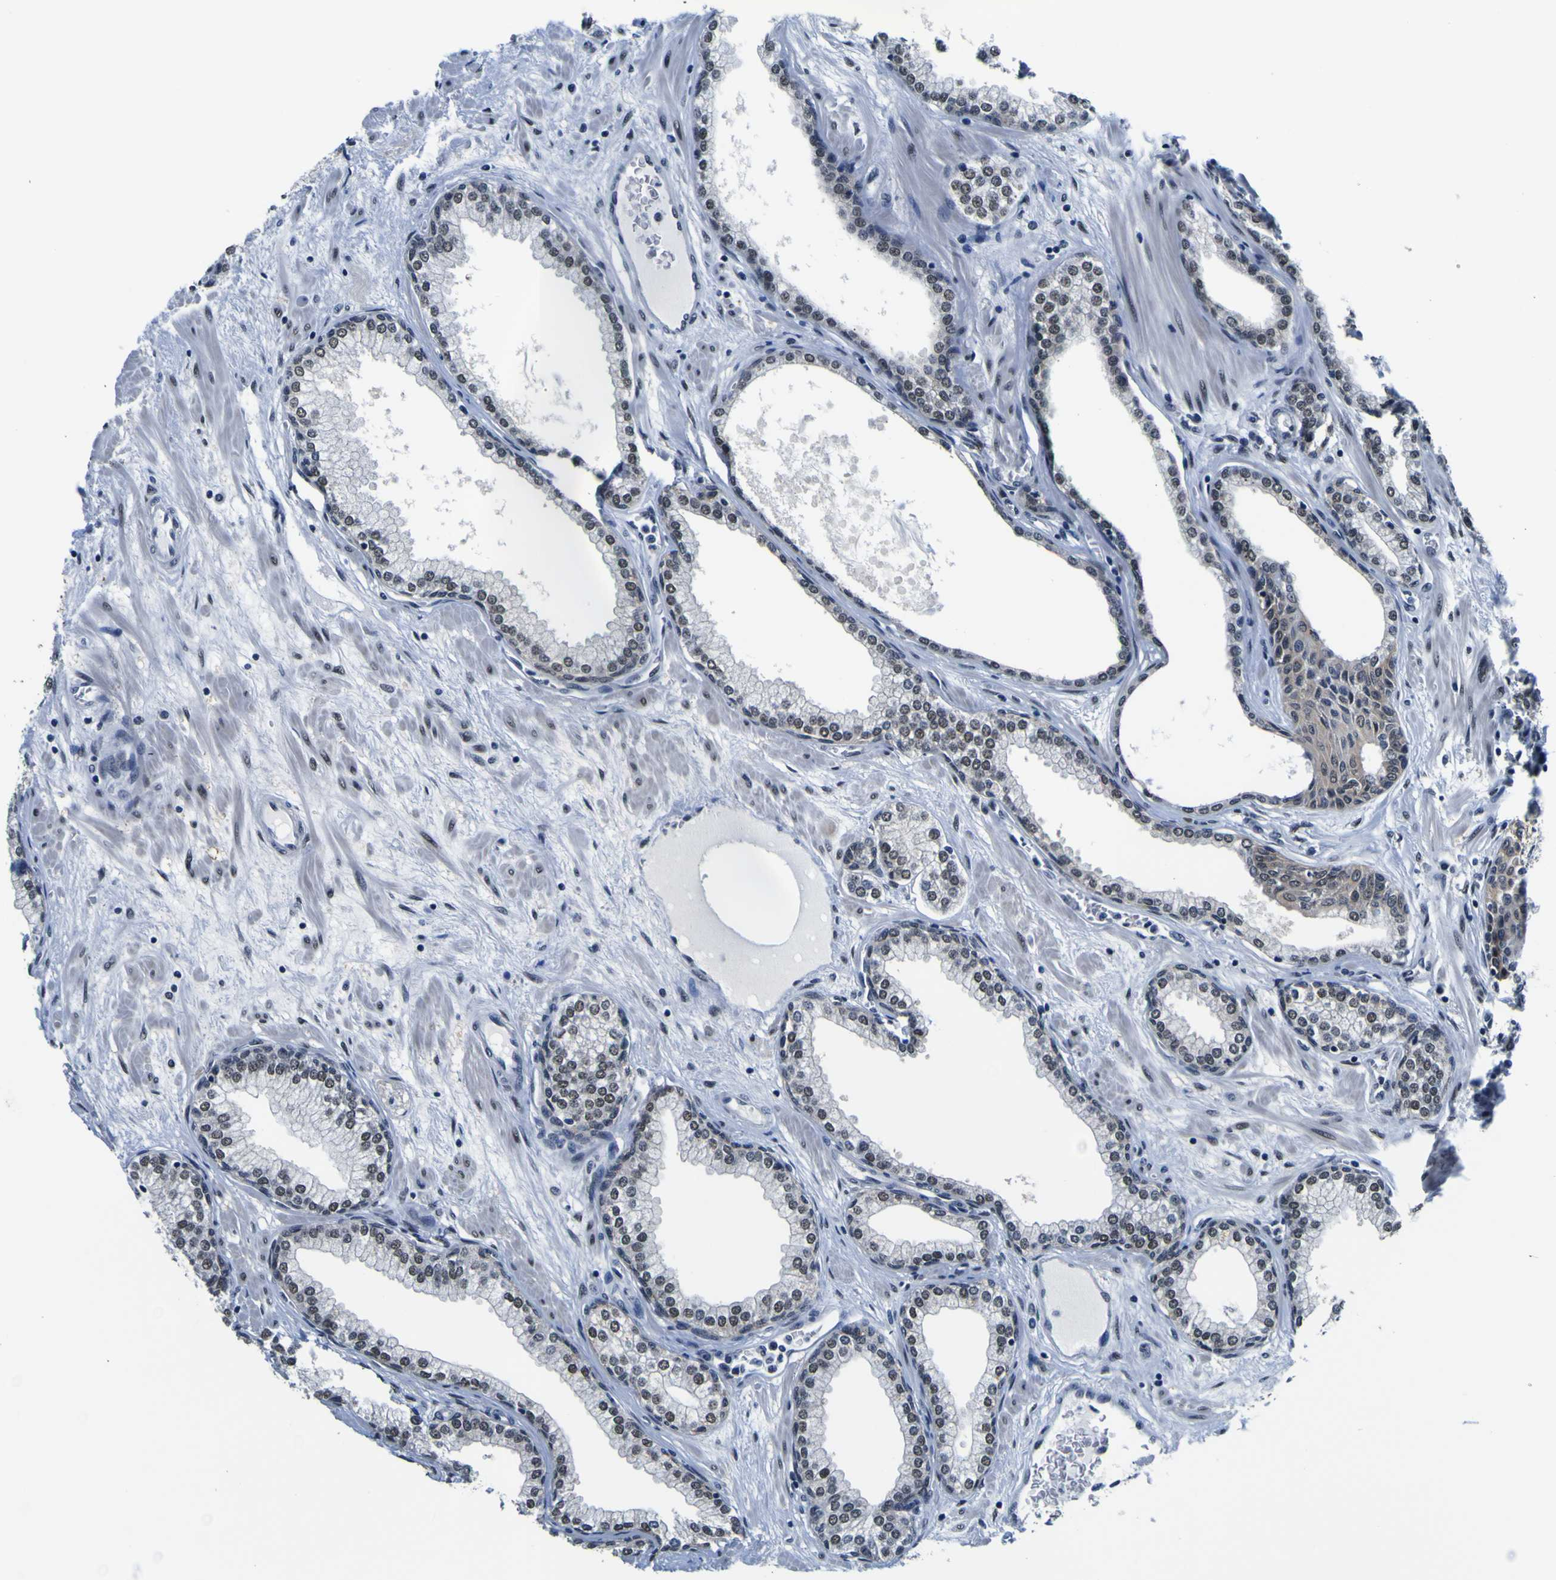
{"staining": {"intensity": "weak", "quantity": "25%-75%", "location": "cytoplasmic/membranous,nuclear"}, "tissue": "prostate", "cell_type": "Glandular cells", "image_type": "normal", "snomed": [{"axis": "morphology", "description": "Normal tissue, NOS"}, {"axis": "morphology", "description": "Urothelial carcinoma, Low grade"}, {"axis": "topography", "description": "Urinary bladder"}, {"axis": "topography", "description": "Prostate"}], "caption": "Prostate stained with DAB (3,3'-diaminobenzidine) immunohistochemistry (IHC) shows low levels of weak cytoplasmic/membranous,nuclear staining in about 25%-75% of glandular cells. (DAB (3,3'-diaminobenzidine) = brown stain, brightfield microscopy at high magnification).", "gene": "CUL4B", "patient": {"sex": "male", "age": 60}}